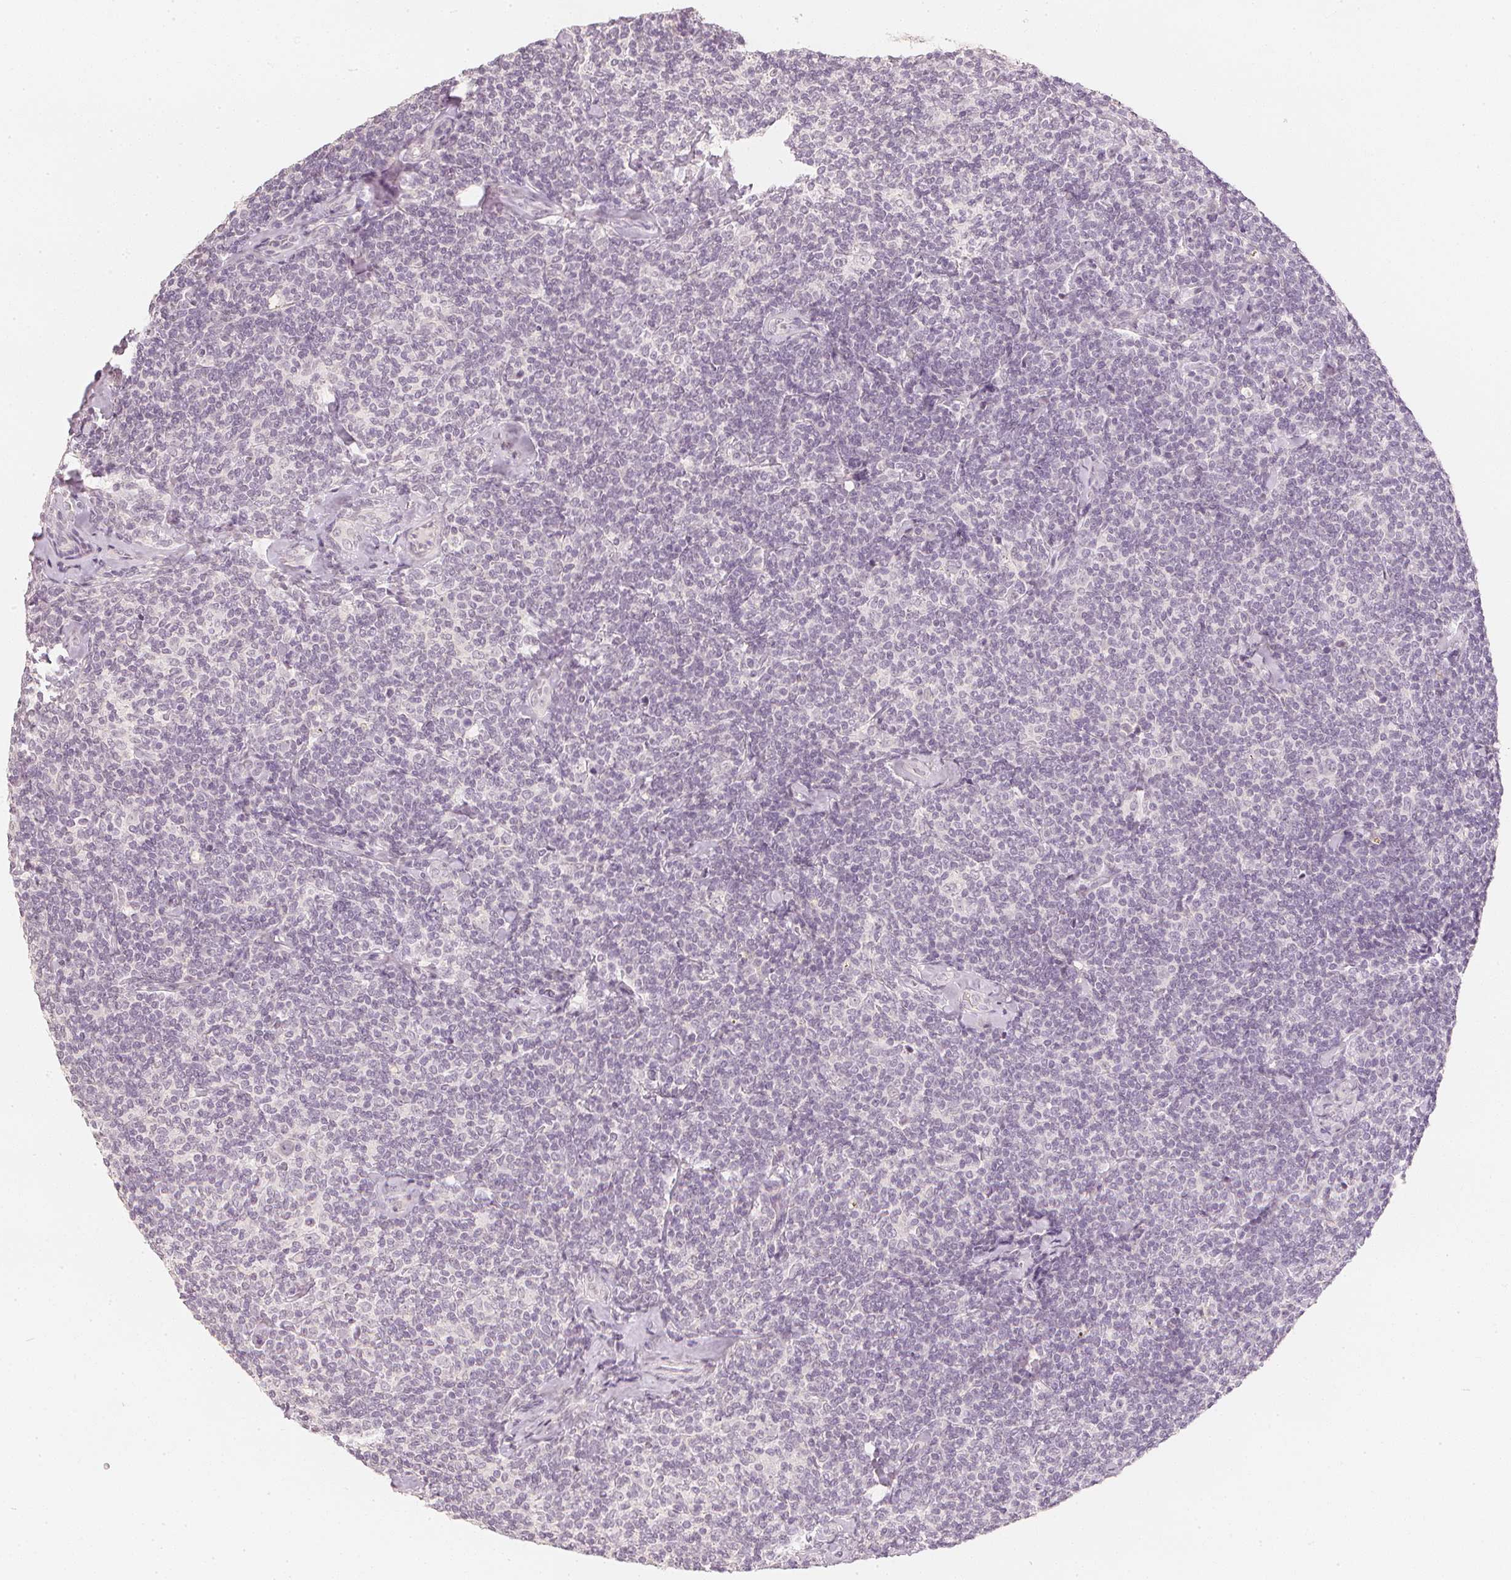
{"staining": {"intensity": "negative", "quantity": "none", "location": "none"}, "tissue": "lymphoma", "cell_type": "Tumor cells", "image_type": "cancer", "snomed": [{"axis": "morphology", "description": "Malignant lymphoma, non-Hodgkin's type, Low grade"}, {"axis": "topography", "description": "Lymph node"}], "caption": "Tumor cells show no significant protein expression in low-grade malignant lymphoma, non-Hodgkin's type. (Brightfield microscopy of DAB immunohistochemistry at high magnification).", "gene": "CALB1", "patient": {"sex": "female", "age": 56}}